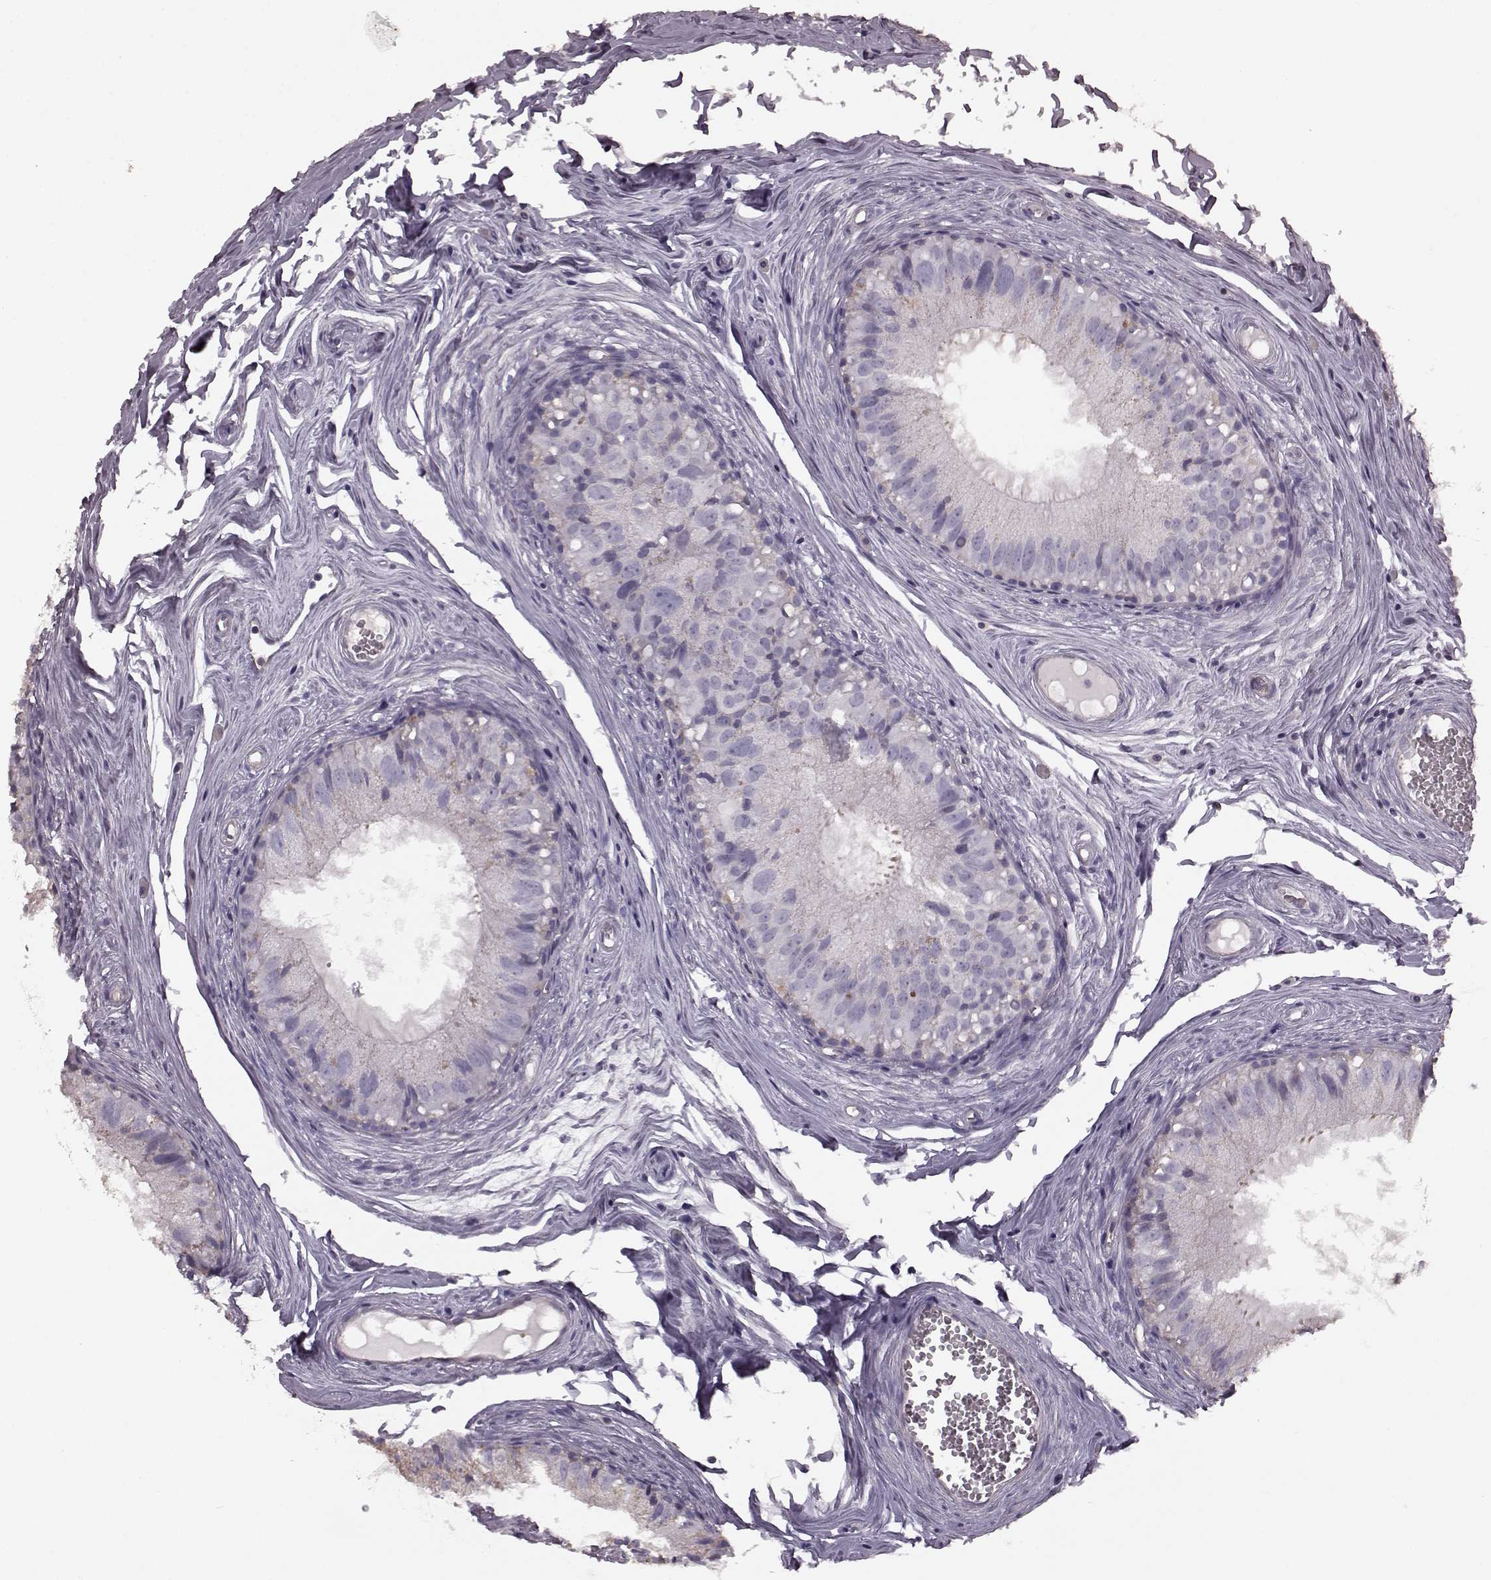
{"staining": {"intensity": "weak", "quantity": "<25%", "location": "cytoplasmic/membranous"}, "tissue": "epididymis", "cell_type": "Glandular cells", "image_type": "normal", "snomed": [{"axis": "morphology", "description": "Normal tissue, NOS"}, {"axis": "topography", "description": "Epididymis"}], "caption": "Immunohistochemical staining of unremarkable human epididymis displays no significant positivity in glandular cells.", "gene": "PDCD1", "patient": {"sex": "male", "age": 45}}